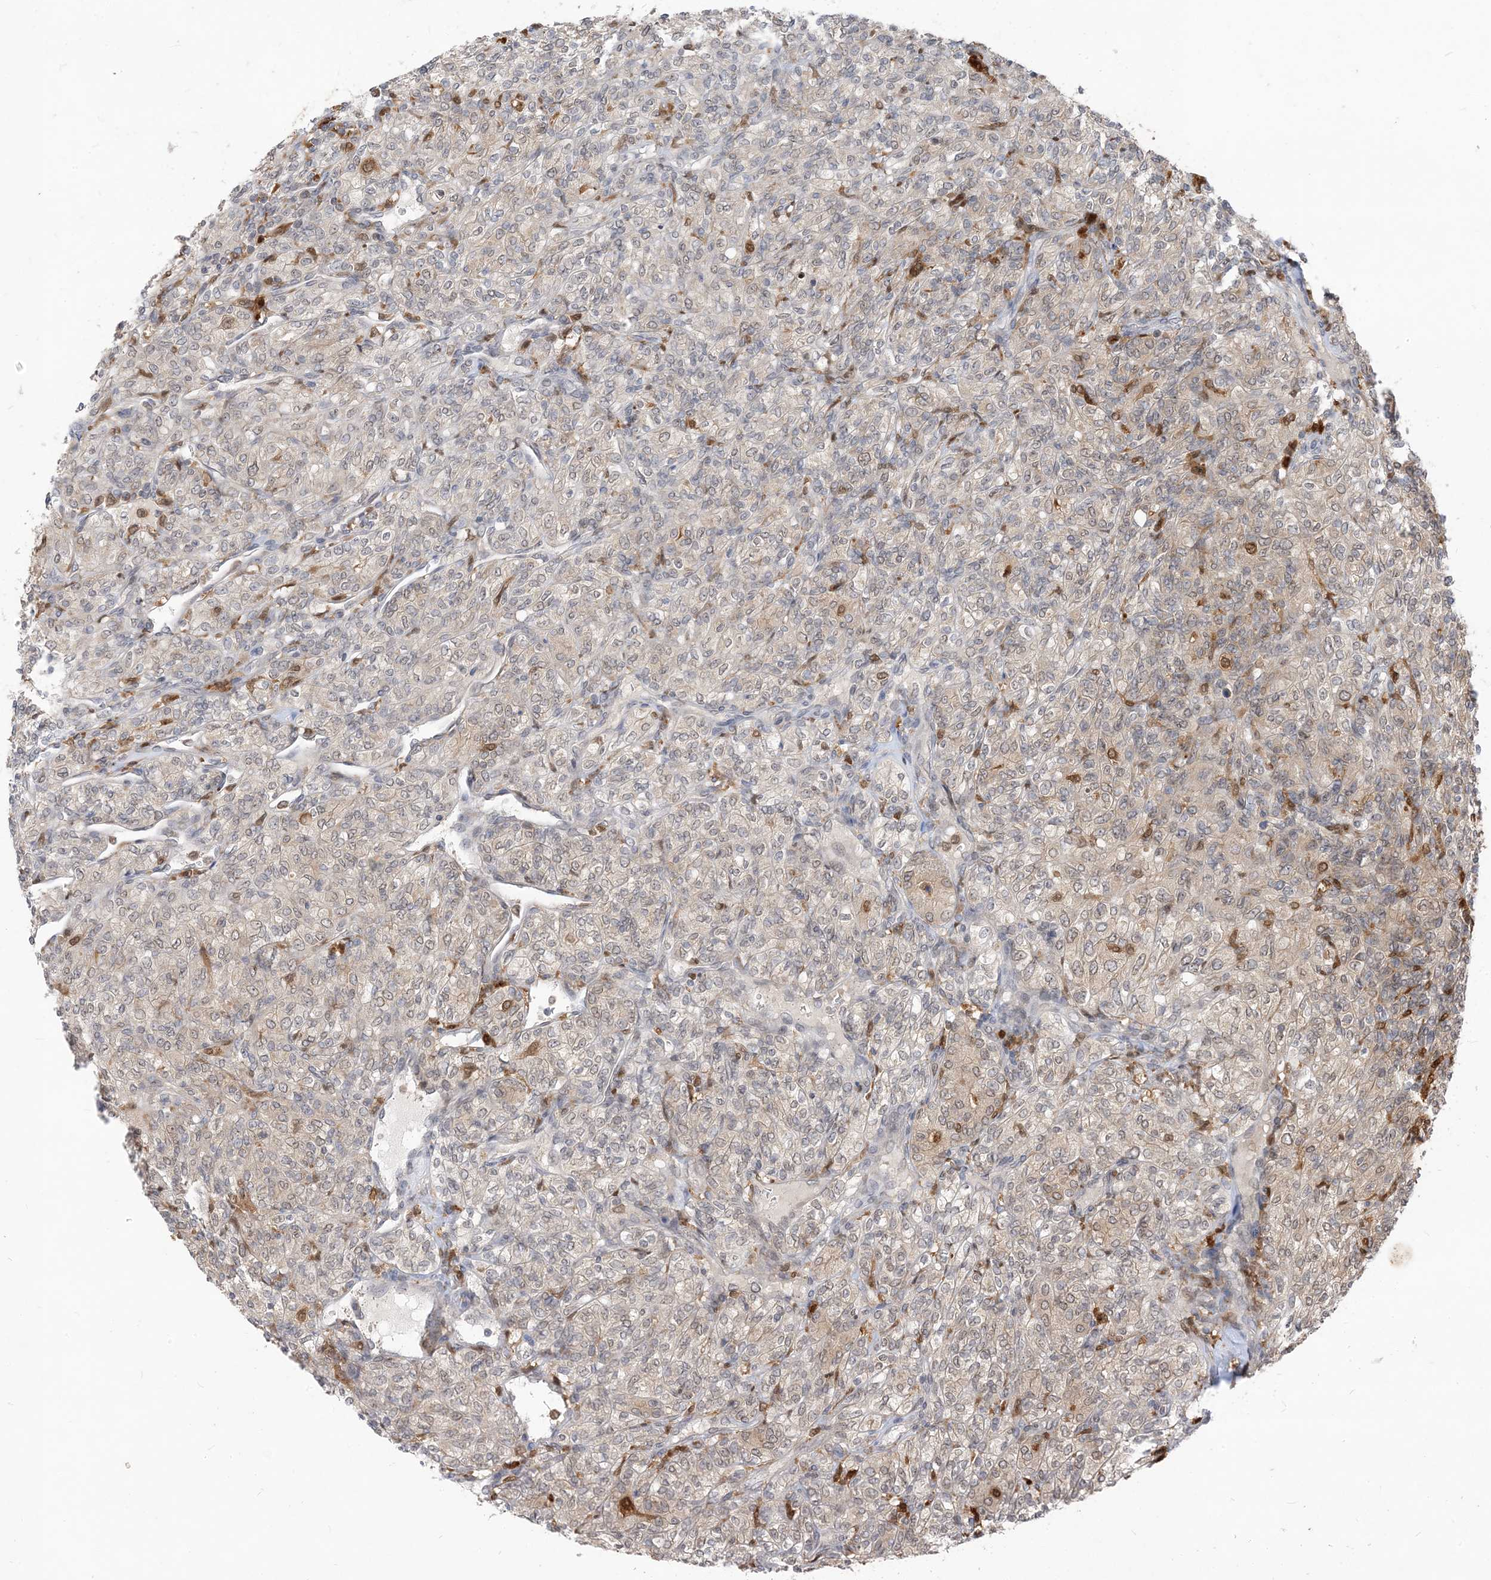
{"staining": {"intensity": "negative", "quantity": "none", "location": "none"}, "tissue": "renal cancer", "cell_type": "Tumor cells", "image_type": "cancer", "snomed": [{"axis": "morphology", "description": "Adenocarcinoma, NOS"}, {"axis": "topography", "description": "Kidney"}], "caption": "DAB (3,3'-diaminobenzidine) immunohistochemical staining of renal adenocarcinoma exhibits no significant positivity in tumor cells. (Immunohistochemistry (ihc), brightfield microscopy, high magnification).", "gene": "NAGK", "patient": {"sex": "male", "age": 77}}